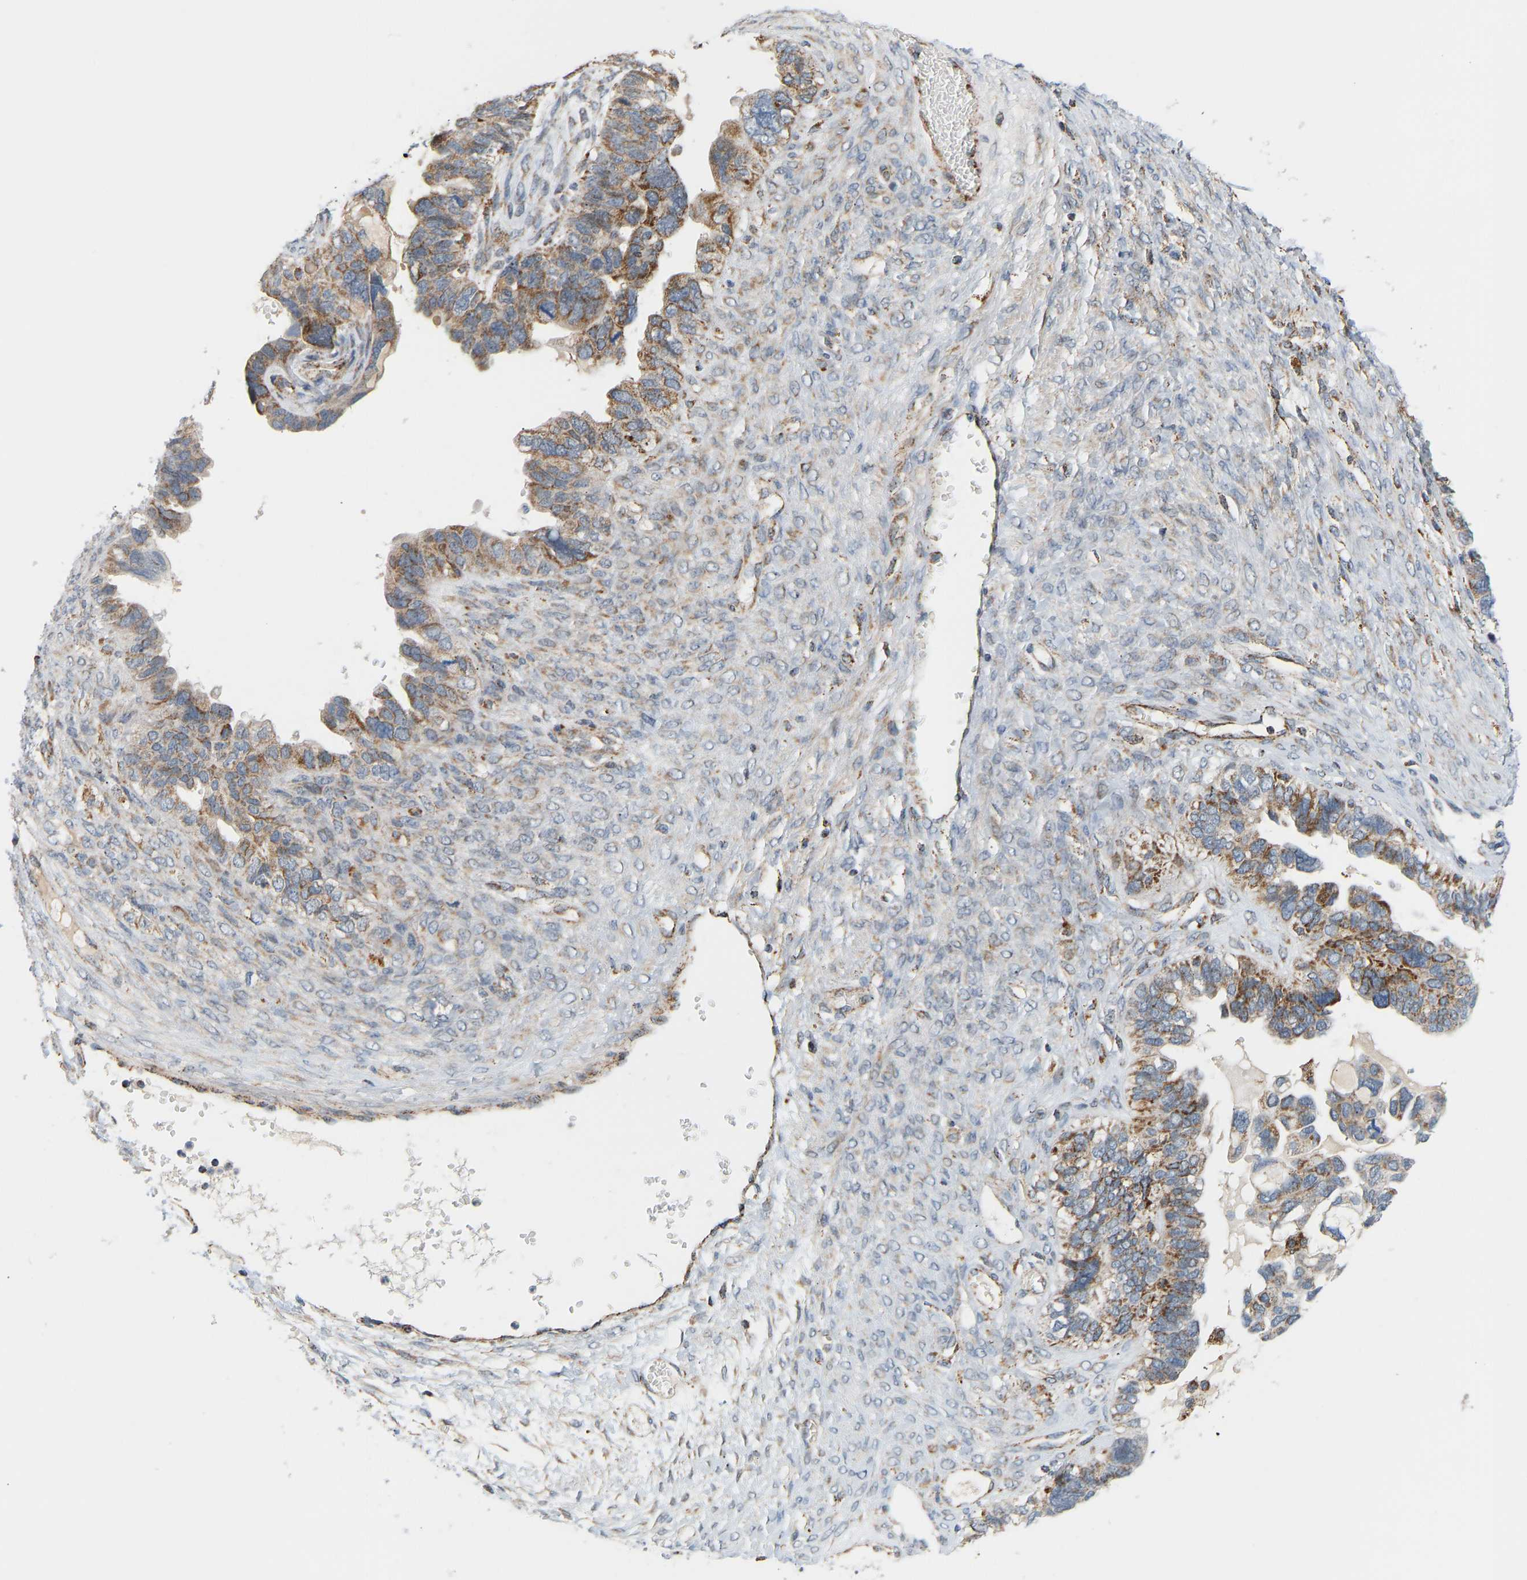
{"staining": {"intensity": "moderate", "quantity": "25%-75%", "location": "cytoplasmic/membranous"}, "tissue": "ovarian cancer", "cell_type": "Tumor cells", "image_type": "cancer", "snomed": [{"axis": "morphology", "description": "Cystadenocarcinoma, serous, NOS"}, {"axis": "topography", "description": "Ovary"}], "caption": "Tumor cells display medium levels of moderate cytoplasmic/membranous positivity in about 25%-75% of cells in ovarian cancer (serous cystadenocarcinoma). The staining was performed using DAB (3,3'-diaminobenzidine), with brown indicating positive protein expression. Nuclei are stained blue with hematoxylin.", "gene": "GPSM2", "patient": {"sex": "female", "age": 79}}